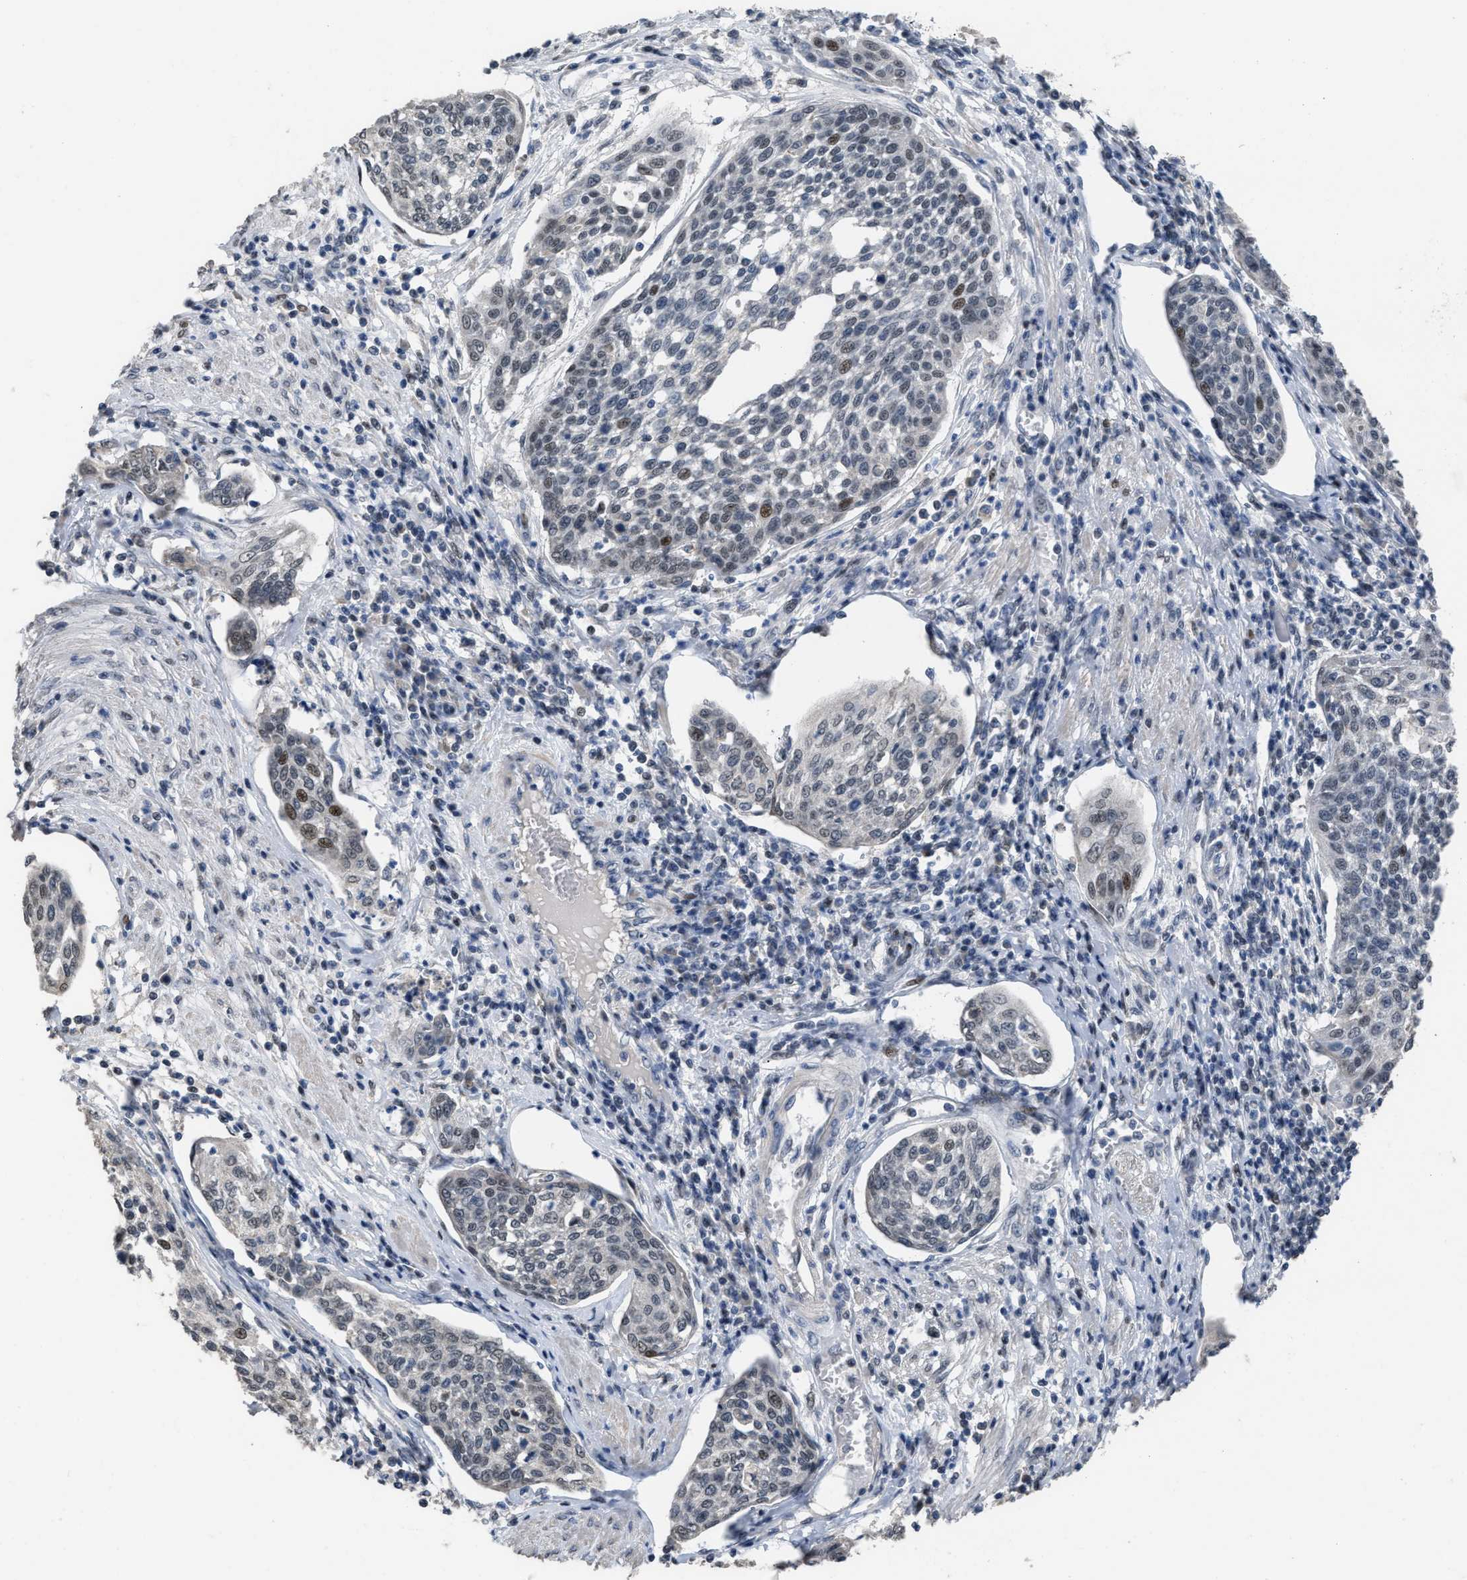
{"staining": {"intensity": "weak", "quantity": "<25%", "location": "nuclear"}, "tissue": "cervical cancer", "cell_type": "Tumor cells", "image_type": "cancer", "snomed": [{"axis": "morphology", "description": "Squamous cell carcinoma, NOS"}, {"axis": "topography", "description": "Cervix"}], "caption": "Squamous cell carcinoma (cervical) was stained to show a protein in brown. There is no significant staining in tumor cells.", "gene": "SETDB1", "patient": {"sex": "female", "age": 34}}